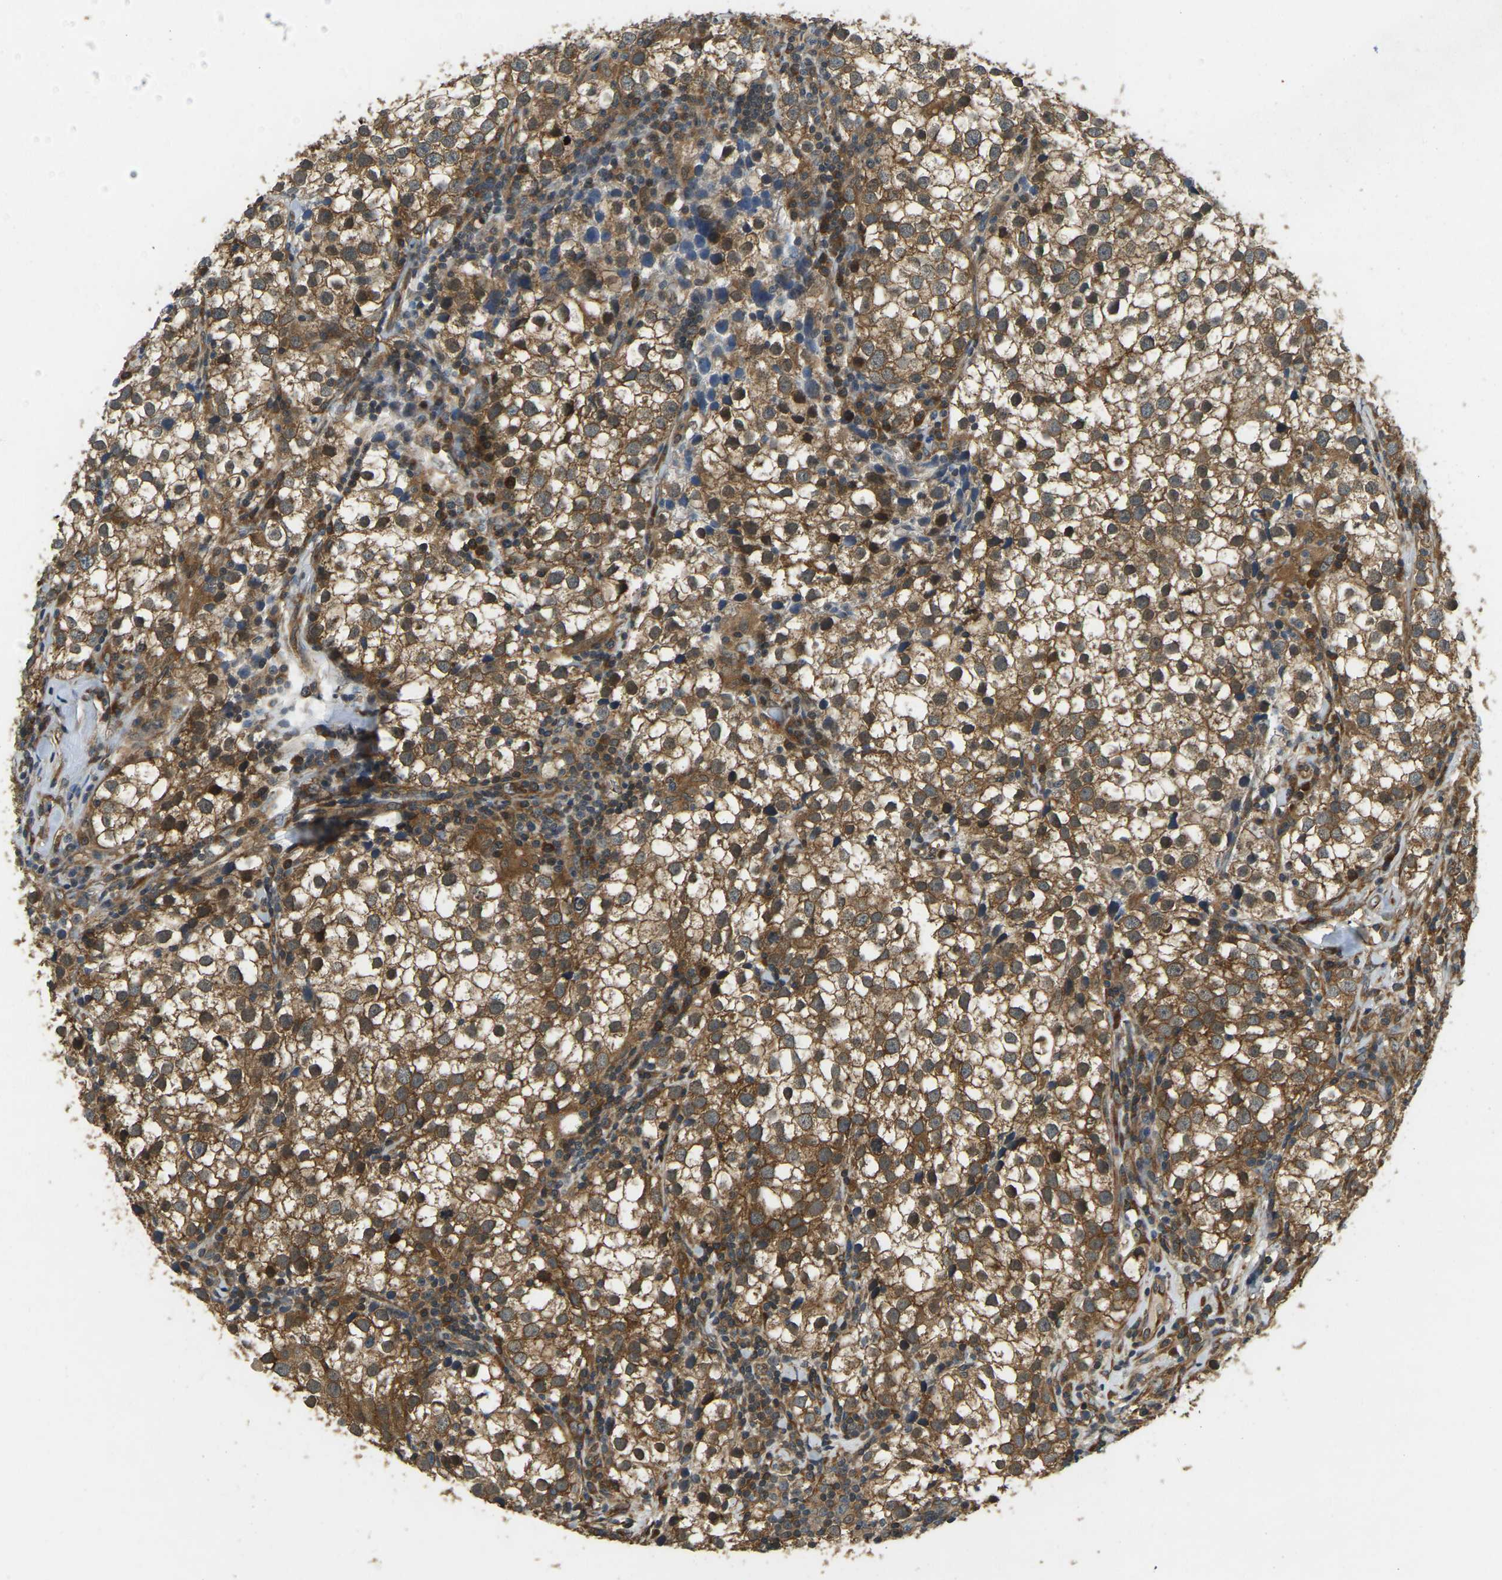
{"staining": {"intensity": "strong", "quantity": ">75%", "location": "cytoplasmic/membranous"}, "tissue": "testis cancer", "cell_type": "Tumor cells", "image_type": "cancer", "snomed": [{"axis": "morphology", "description": "Seminoma, NOS"}, {"axis": "morphology", "description": "Carcinoma, Embryonal, NOS"}, {"axis": "topography", "description": "Testis"}], "caption": "About >75% of tumor cells in seminoma (testis) show strong cytoplasmic/membranous protein expression as visualized by brown immunohistochemical staining.", "gene": "ERGIC1", "patient": {"sex": "male", "age": 36}}